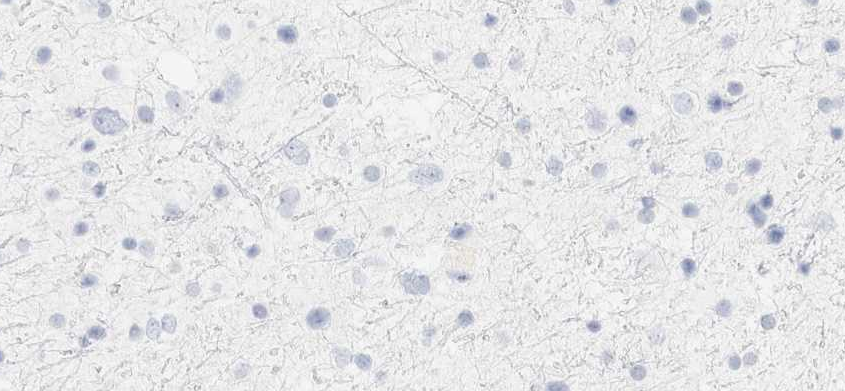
{"staining": {"intensity": "negative", "quantity": "none", "location": "none"}, "tissue": "glioma", "cell_type": "Tumor cells", "image_type": "cancer", "snomed": [{"axis": "morphology", "description": "Glioma, malignant, Low grade"}, {"axis": "topography", "description": "Brain"}], "caption": "High magnification brightfield microscopy of glioma stained with DAB (brown) and counterstained with hematoxylin (blue): tumor cells show no significant positivity. (DAB (3,3'-diaminobenzidine) immunohistochemistry (IHC) visualized using brightfield microscopy, high magnification).", "gene": "IKZF3", "patient": {"sex": "female", "age": 37}}